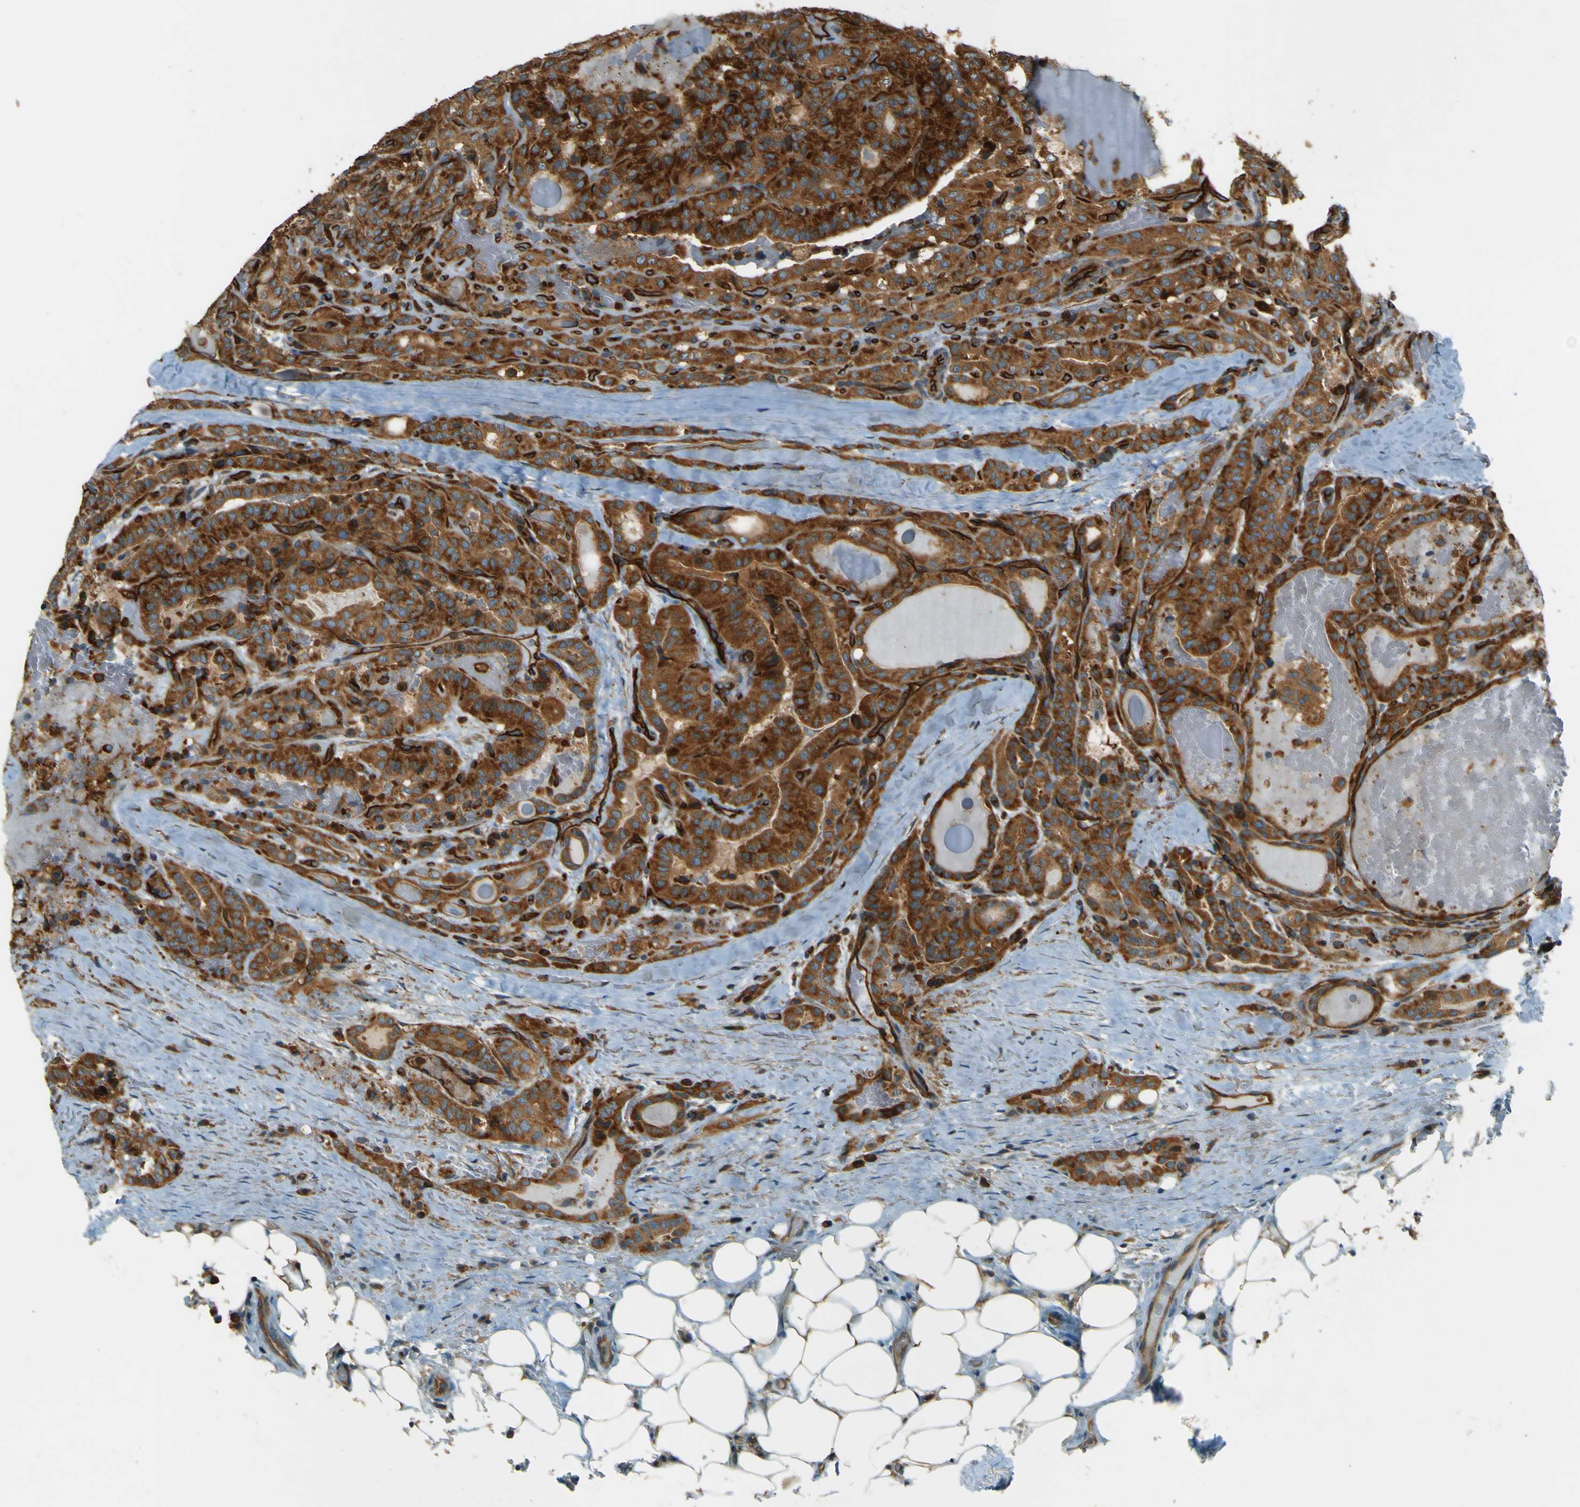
{"staining": {"intensity": "strong", "quantity": ">75%", "location": "cytoplasmic/membranous"}, "tissue": "head and neck cancer", "cell_type": "Tumor cells", "image_type": "cancer", "snomed": [{"axis": "morphology", "description": "Squamous cell carcinoma, NOS"}, {"axis": "topography", "description": "Oral tissue"}, {"axis": "topography", "description": "Head-Neck"}], "caption": "Strong cytoplasmic/membranous expression for a protein is seen in approximately >75% of tumor cells of head and neck cancer using IHC.", "gene": "DNAJC5", "patient": {"sex": "female", "age": 50}}